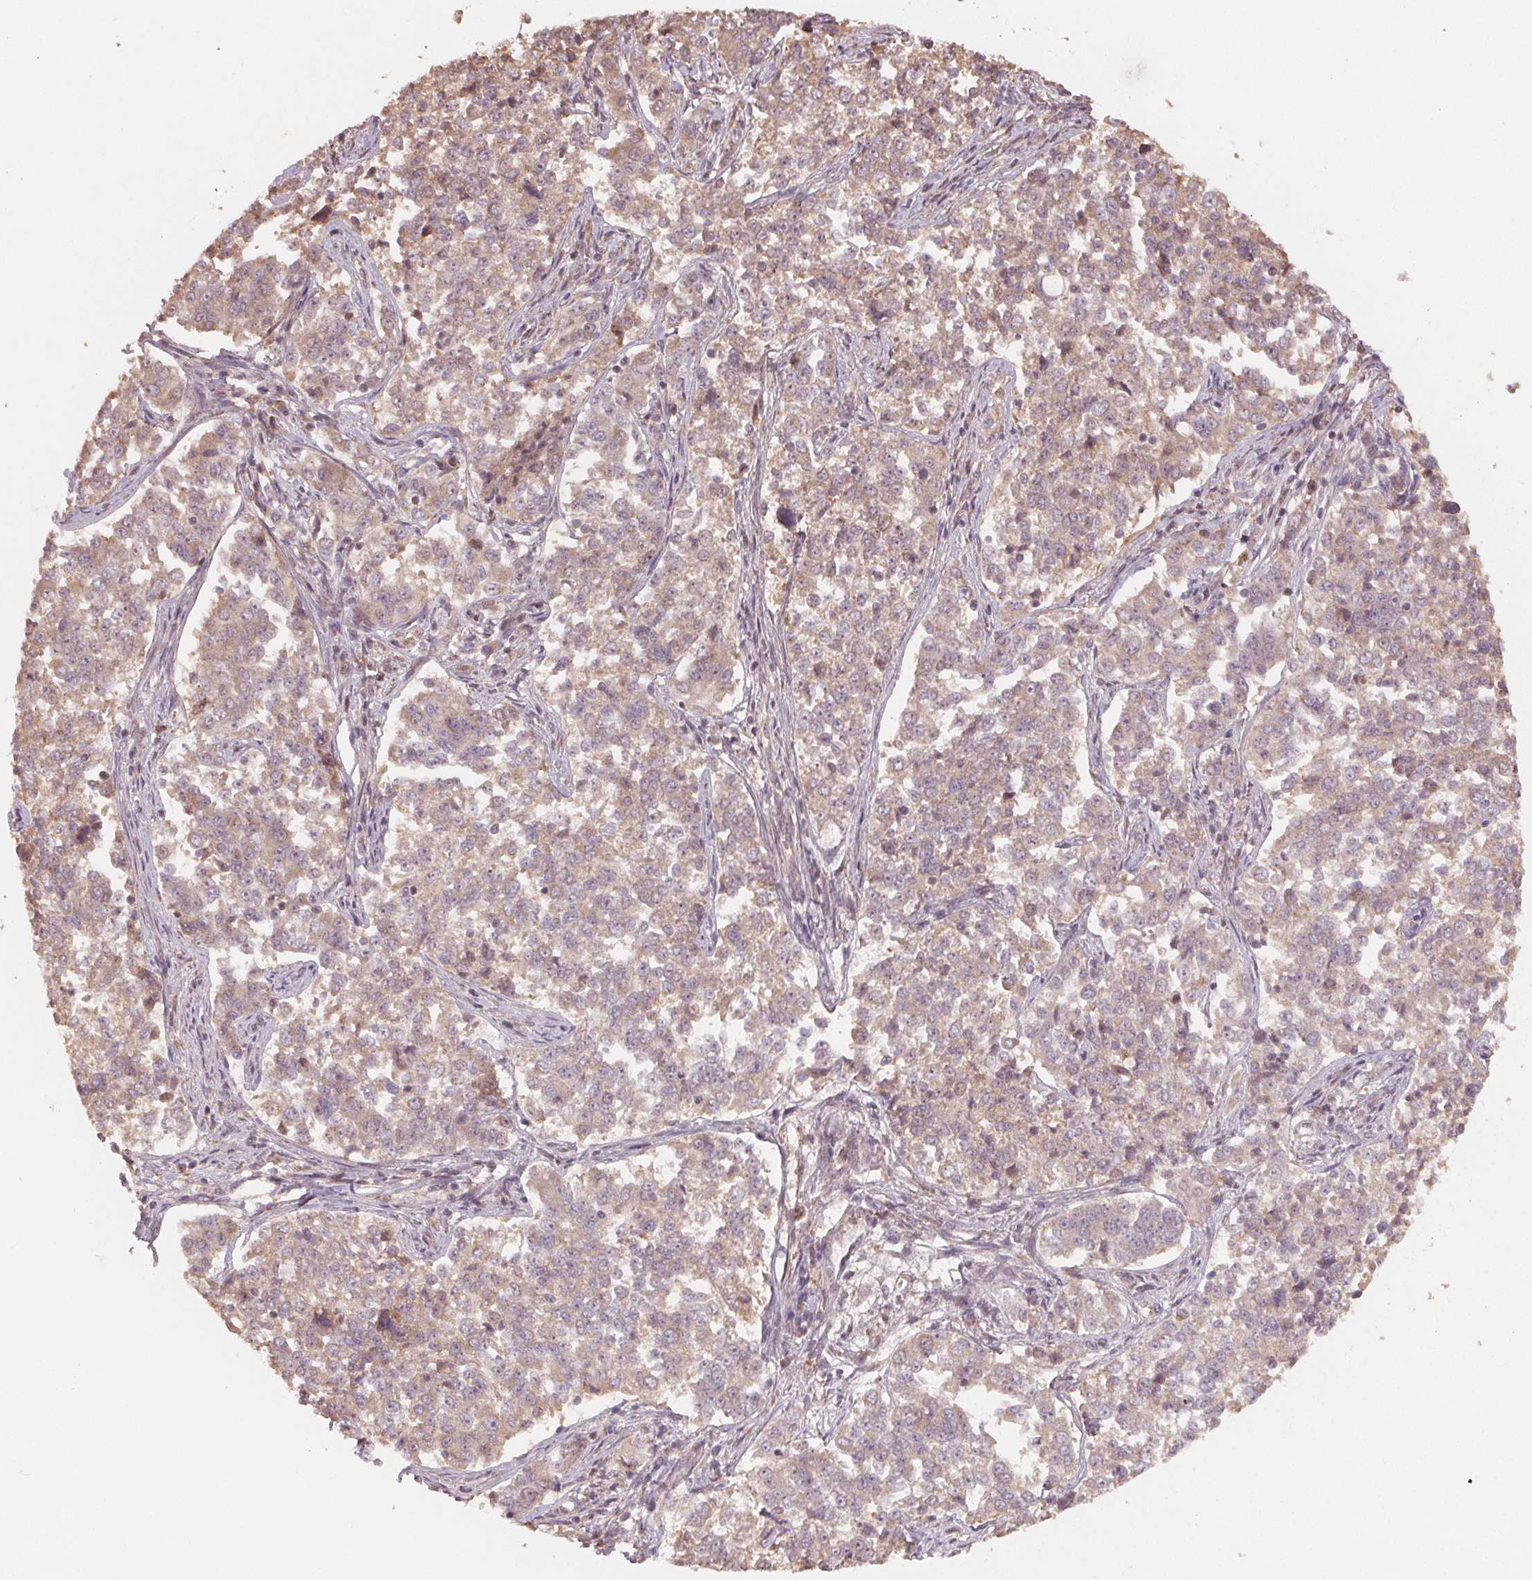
{"staining": {"intensity": "weak", "quantity": ">75%", "location": "cytoplasmic/membranous"}, "tissue": "endometrial cancer", "cell_type": "Tumor cells", "image_type": "cancer", "snomed": [{"axis": "morphology", "description": "Adenocarcinoma, NOS"}, {"axis": "topography", "description": "Endometrium"}], "caption": "Endometrial cancer stained with DAB IHC reveals low levels of weak cytoplasmic/membranous staining in about >75% of tumor cells. (Stains: DAB (3,3'-diaminobenzidine) in brown, nuclei in blue, Microscopy: brightfield microscopy at high magnification).", "gene": "WBP2", "patient": {"sex": "female", "age": 43}}